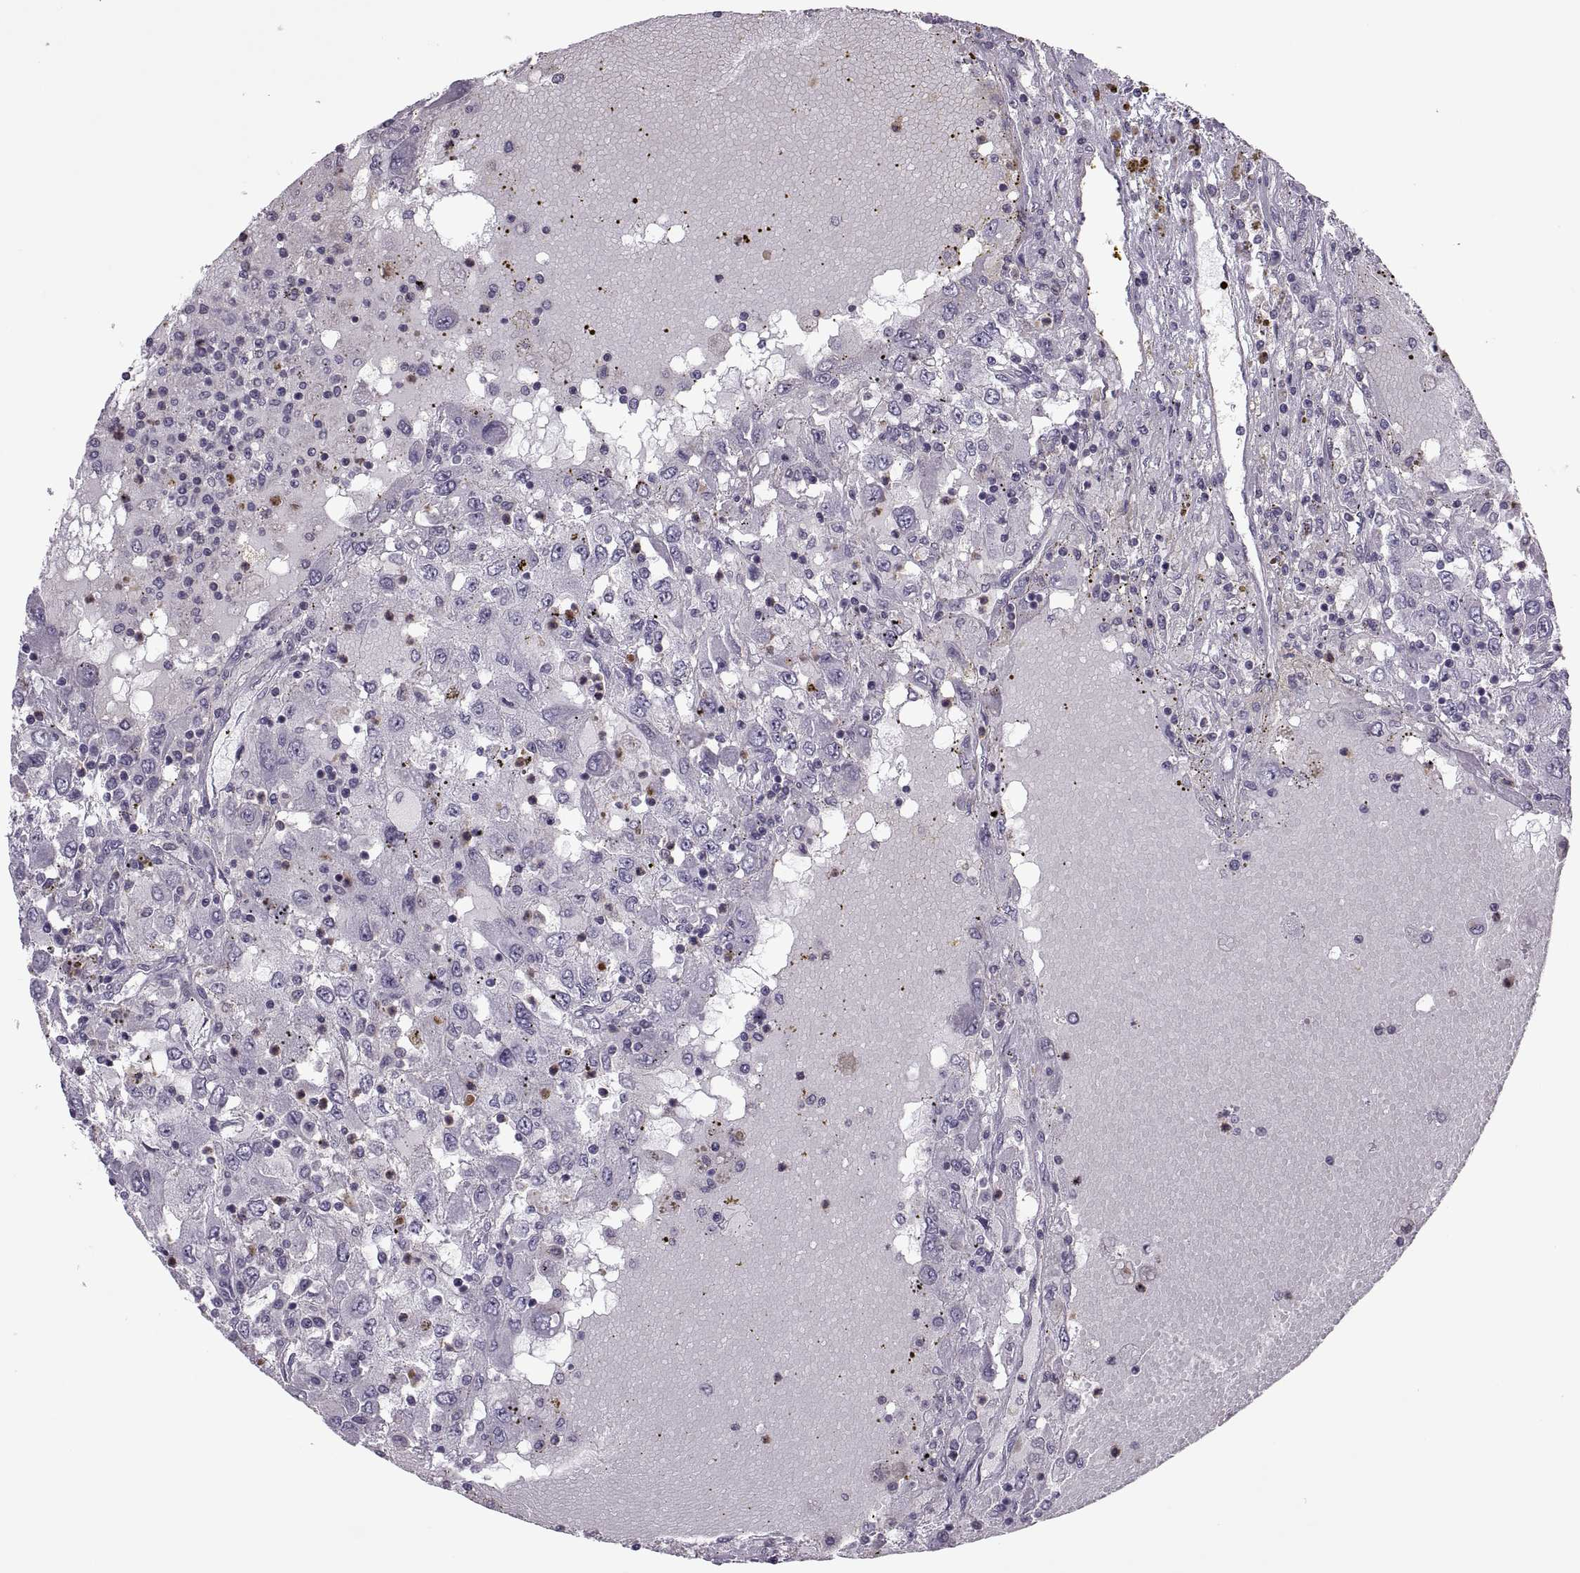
{"staining": {"intensity": "negative", "quantity": "none", "location": "none"}, "tissue": "renal cancer", "cell_type": "Tumor cells", "image_type": "cancer", "snomed": [{"axis": "morphology", "description": "Adenocarcinoma, NOS"}, {"axis": "topography", "description": "Kidney"}], "caption": "A high-resolution micrograph shows immunohistochemistry (IHC) staining of renal cancer, which exhibits no significant positivity in tumor cells.", "gene": "ODF3", "patient": {"sex": "female", "age": 67}}